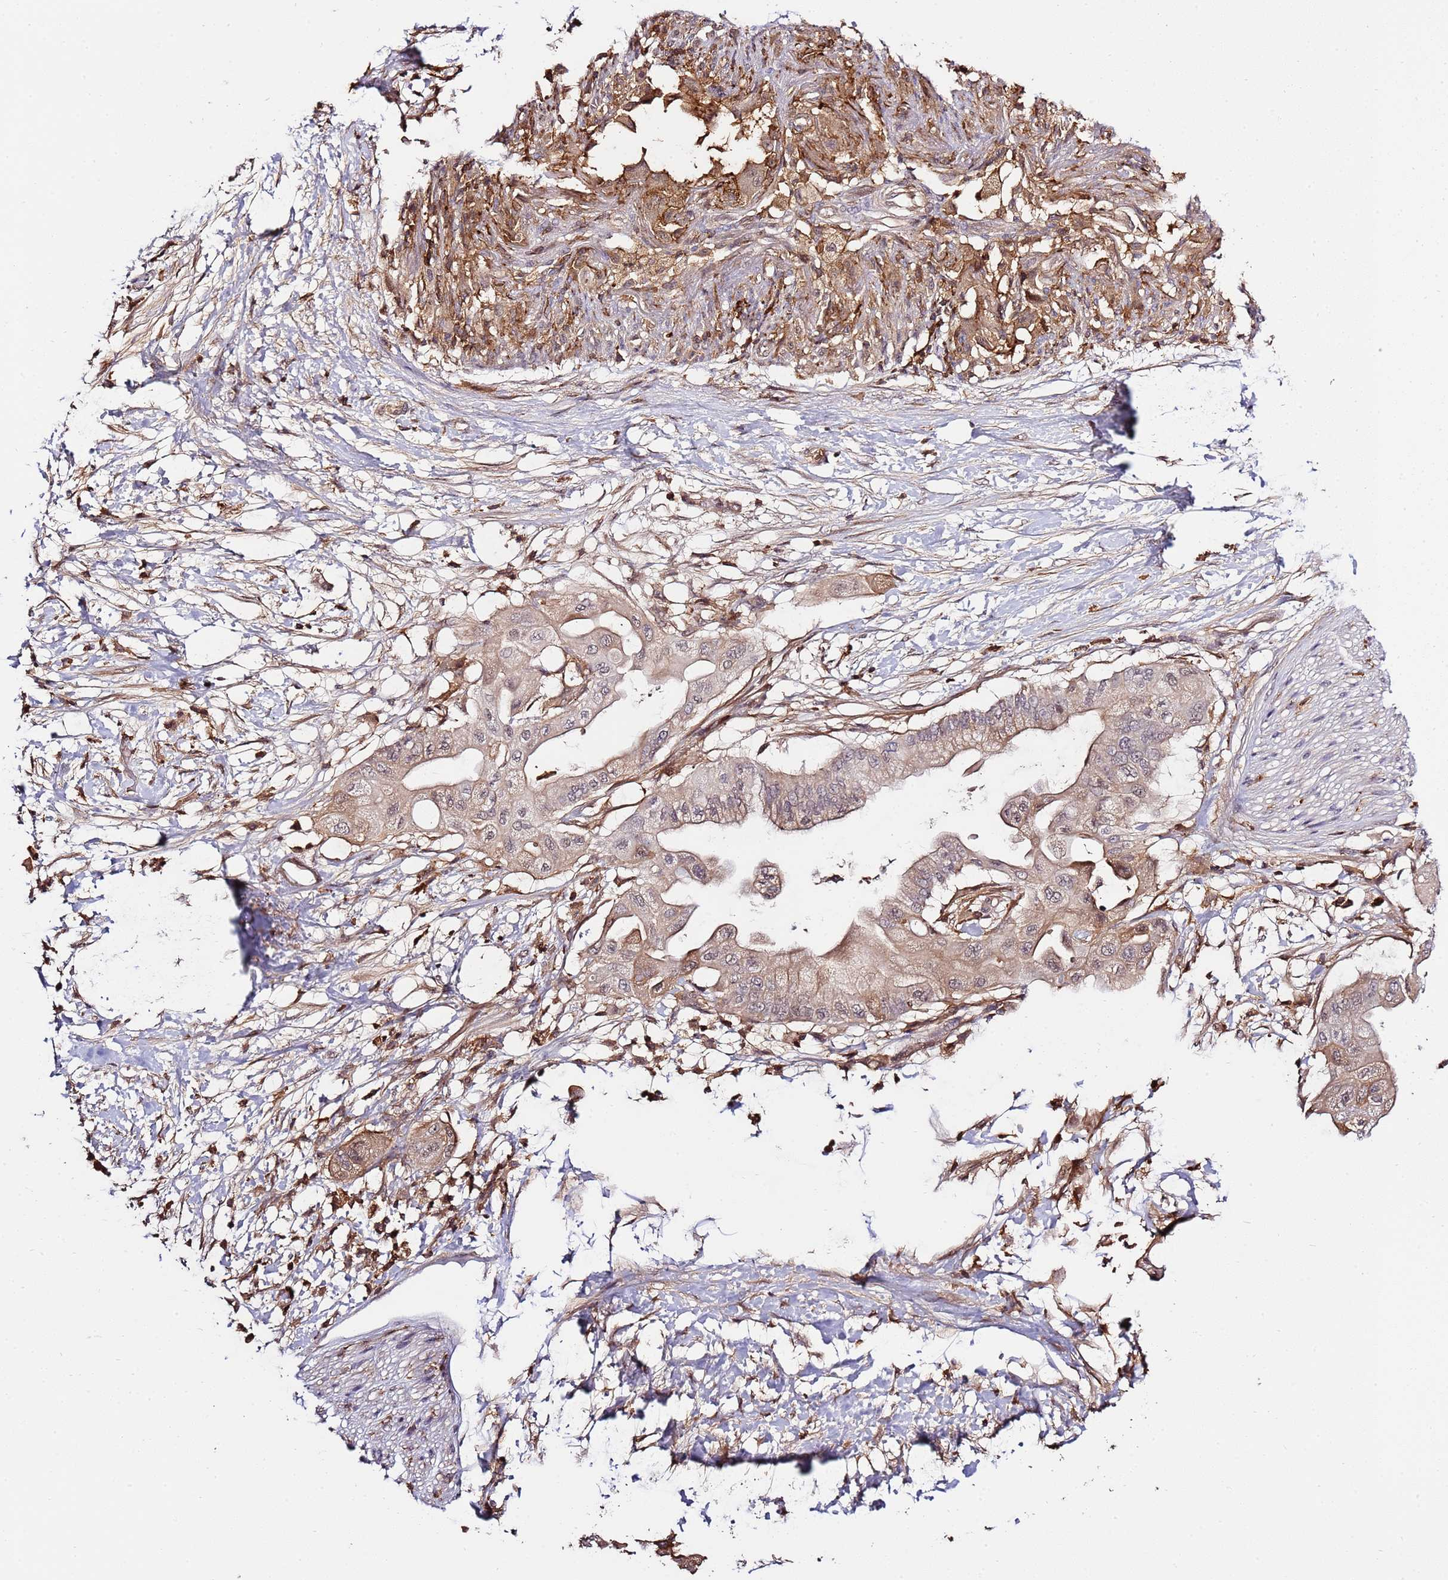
{"staining": {"intensity": "moderate", "quantity": ">75%", "location": "cytoplasmic/membranous,nuclear"}, "tissue": "pancreatic cancer", "cell_type": "Tumor cells", "image_type": "cancer", "snomed": [{"axis": "morphology", "description": "Adenocarcinoma, NOS"}, {"axis": "topography", "description": "Pancreas"}], "caption": "Immunohistochemistry (DAB (3,3'-diaminobenzidine)) staining of adenocarcinoma (pancreatic) exhibits moderate cytoplasmic/membranous and nuclear protein expression in approximately >75% of tumor cells.", "gene": "ZNF624", "patient": {"sex": "male", "age": 68}}